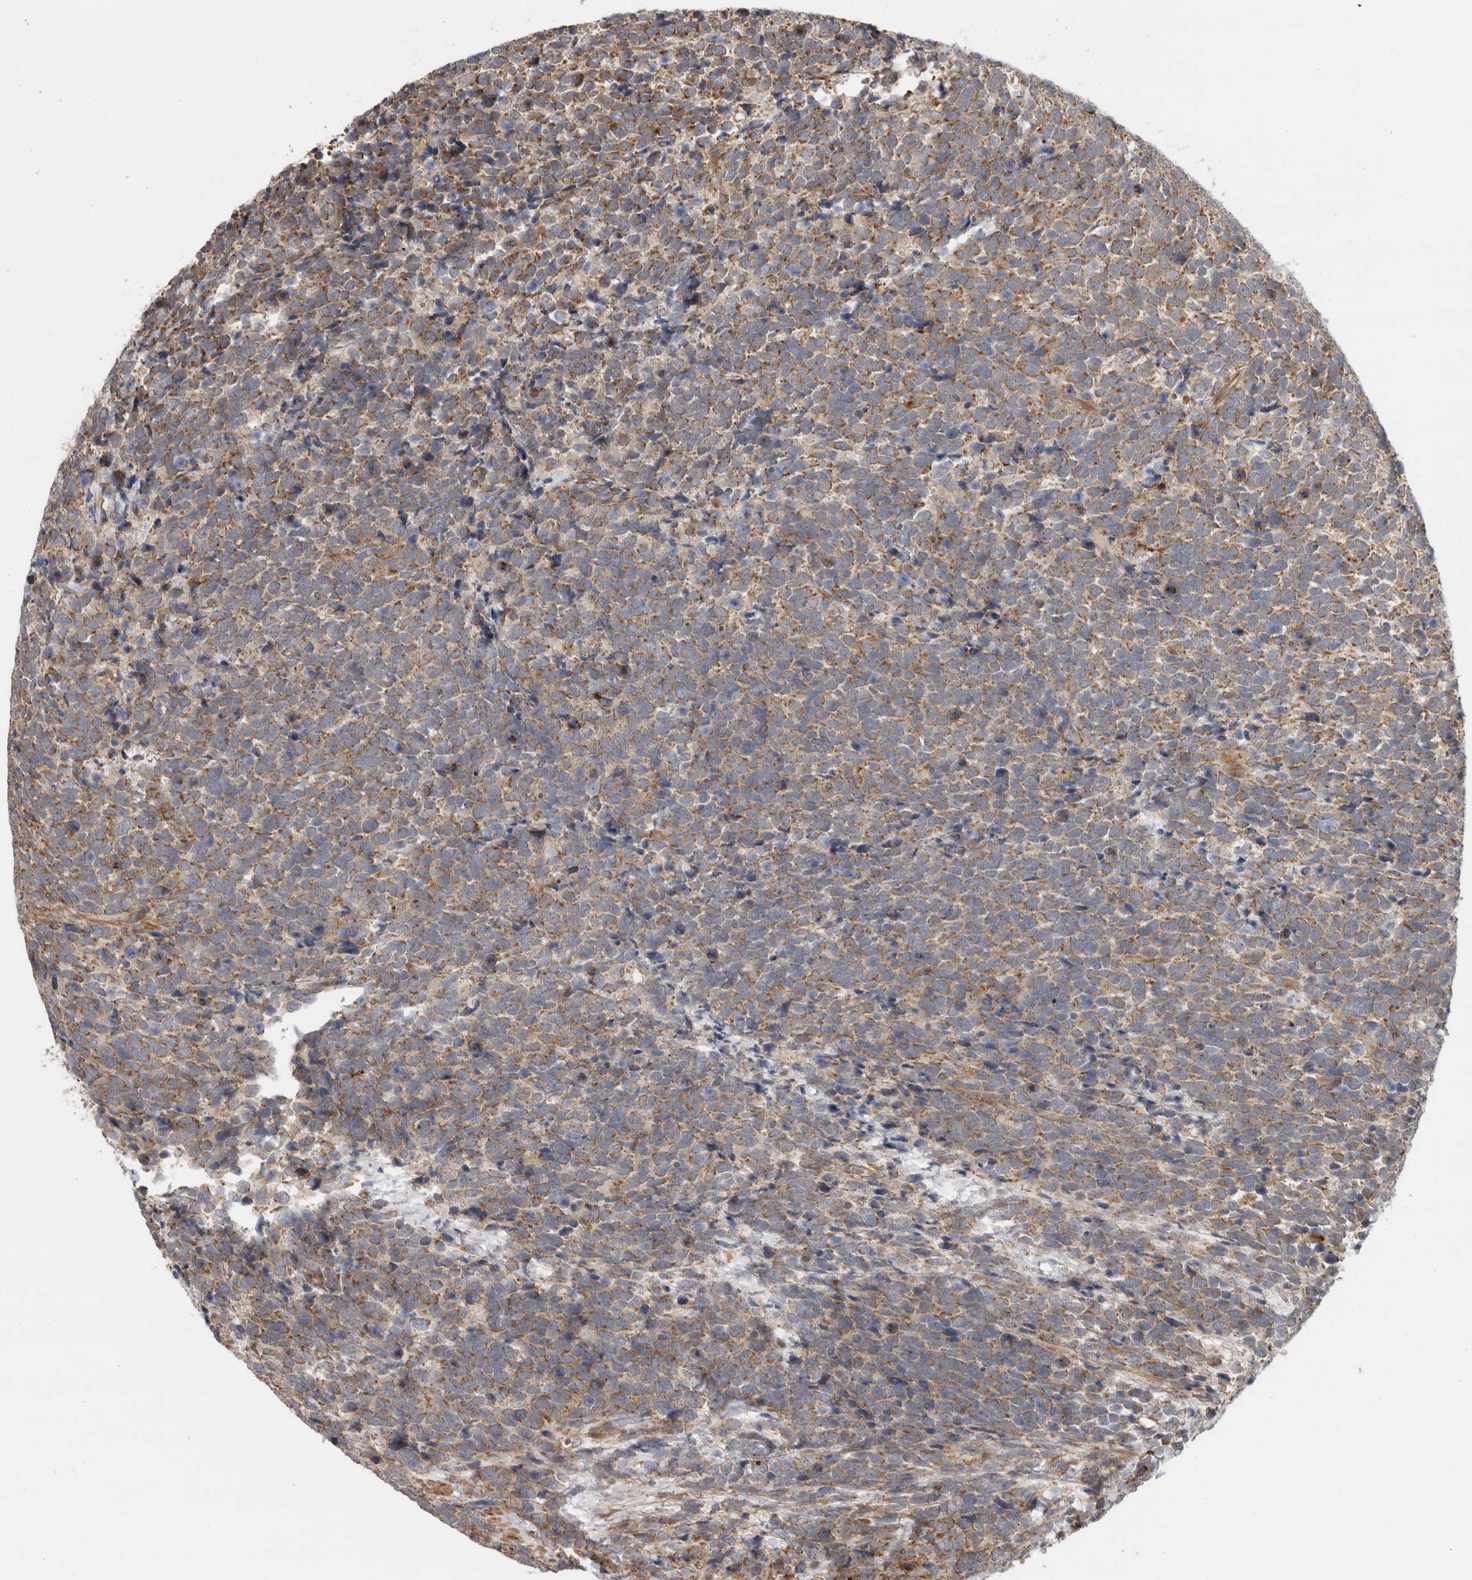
{"staining": {"intensity": "moderate", "quantity": ">75%", "location": "cytoplasmic/membranous"}, "tissue": "urothelial cancer", "cell_type": "Tumor cells", "image_type": "cancer", "snomed": [{"axis": "morphology", "description": "Urothelial carcinoma, High grade"}, {"axis": "topography", "description": "Urinary bladder"}], "caption": "Immunohistochemical staining of human high-grade urothelial carcinoma displays moderate cytoplasmic/membranous protein expression in about >75% of tumor cells.", "gene": "TUBD1", "patient": {"sex": "female", "age": 82}}